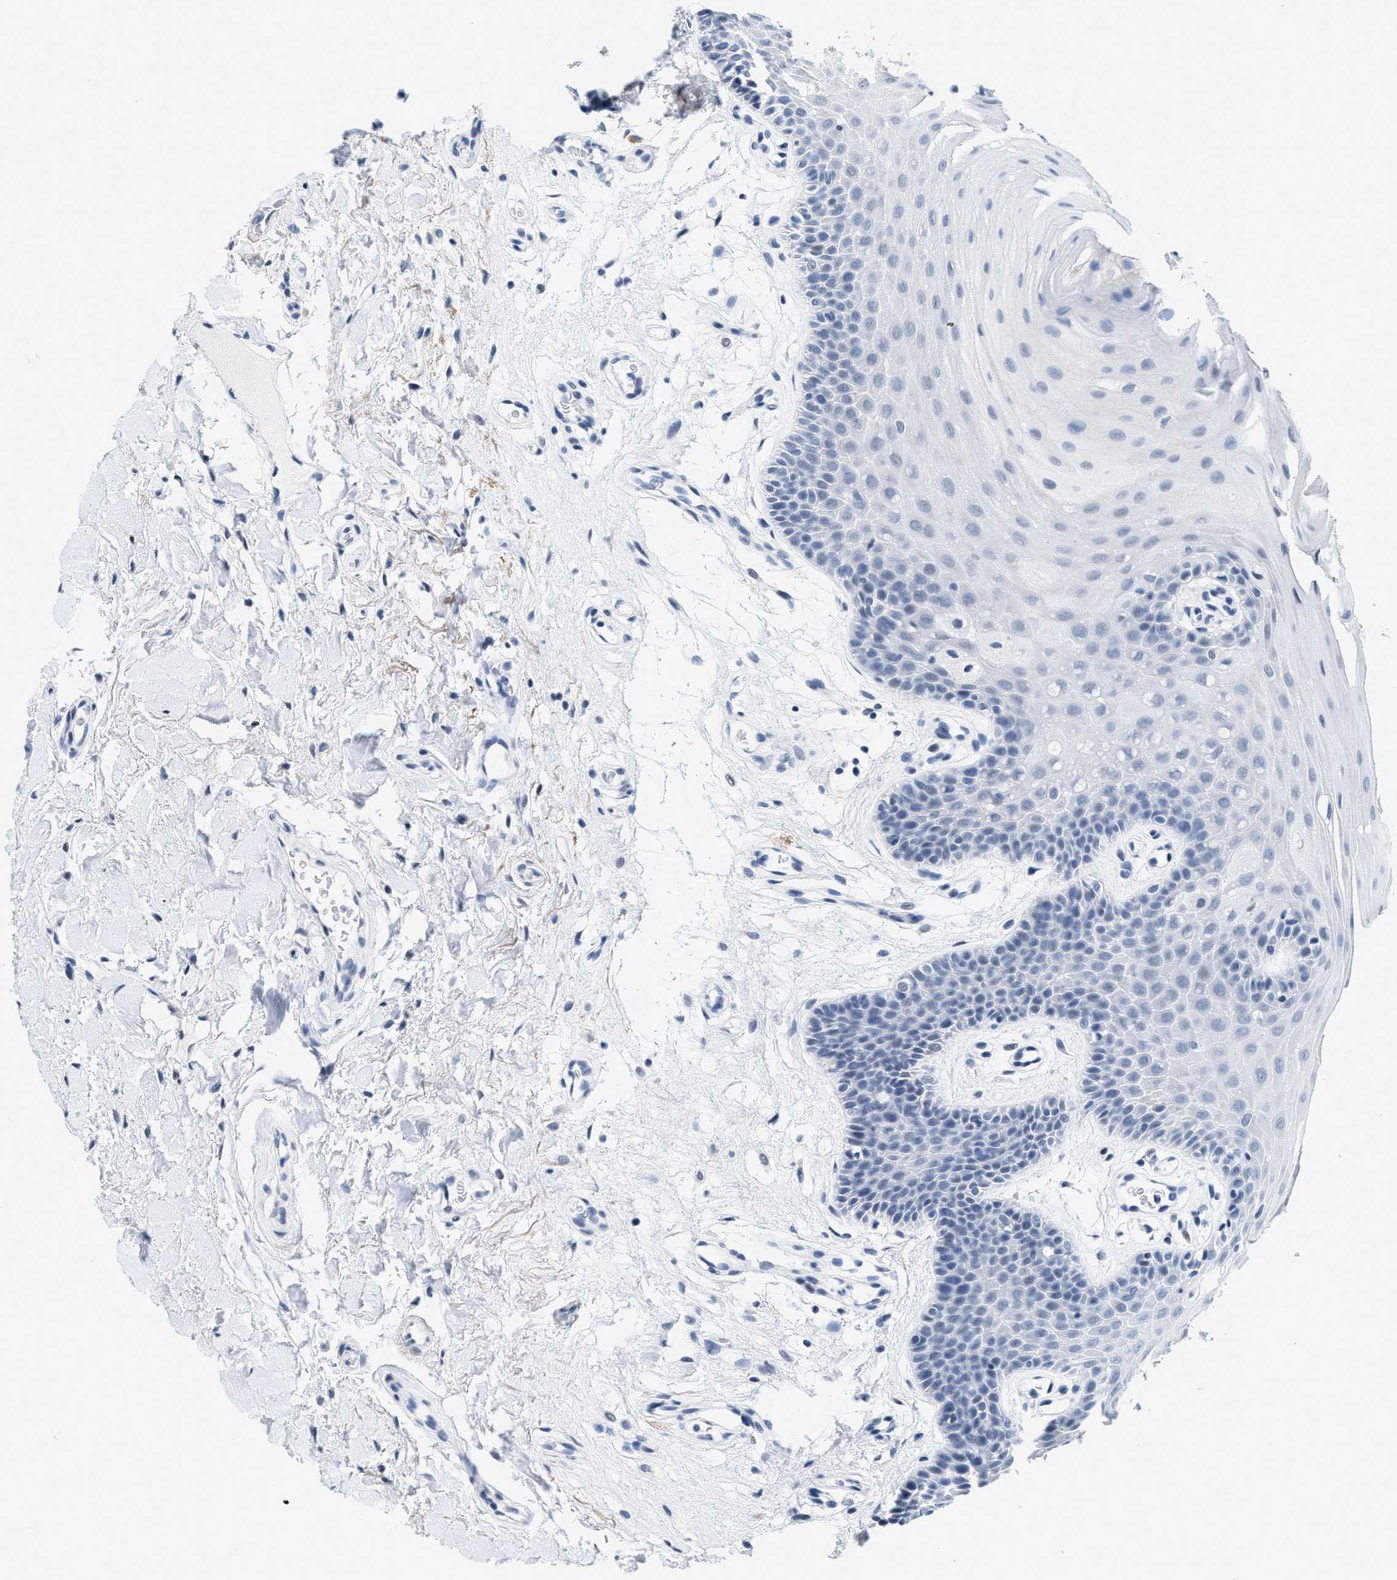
{"staining": {"intensity": "negative", "quantity": "none", "location": "none"}, "tissue": "oral mucosa", "cell_type": "Squamous epithelial cells", "image_type": "normal", "snomed": [{"axis": "morphology", "description": "Normal tissue, NOS"}, {"axis": "morphology", "description": "Squamous cell carcinoma, NOS"}, {"axis": "topography", "description": "Oral tissue"}, {"axis": "topography", "description": "Head-Neck"}], "caption": "This is a image of IHC staining of benign oral mucosa, which shows no staining in squamous epithelial cells.", "gene": "SETD1B", "patient": {"sex": "male", "age": 71}}